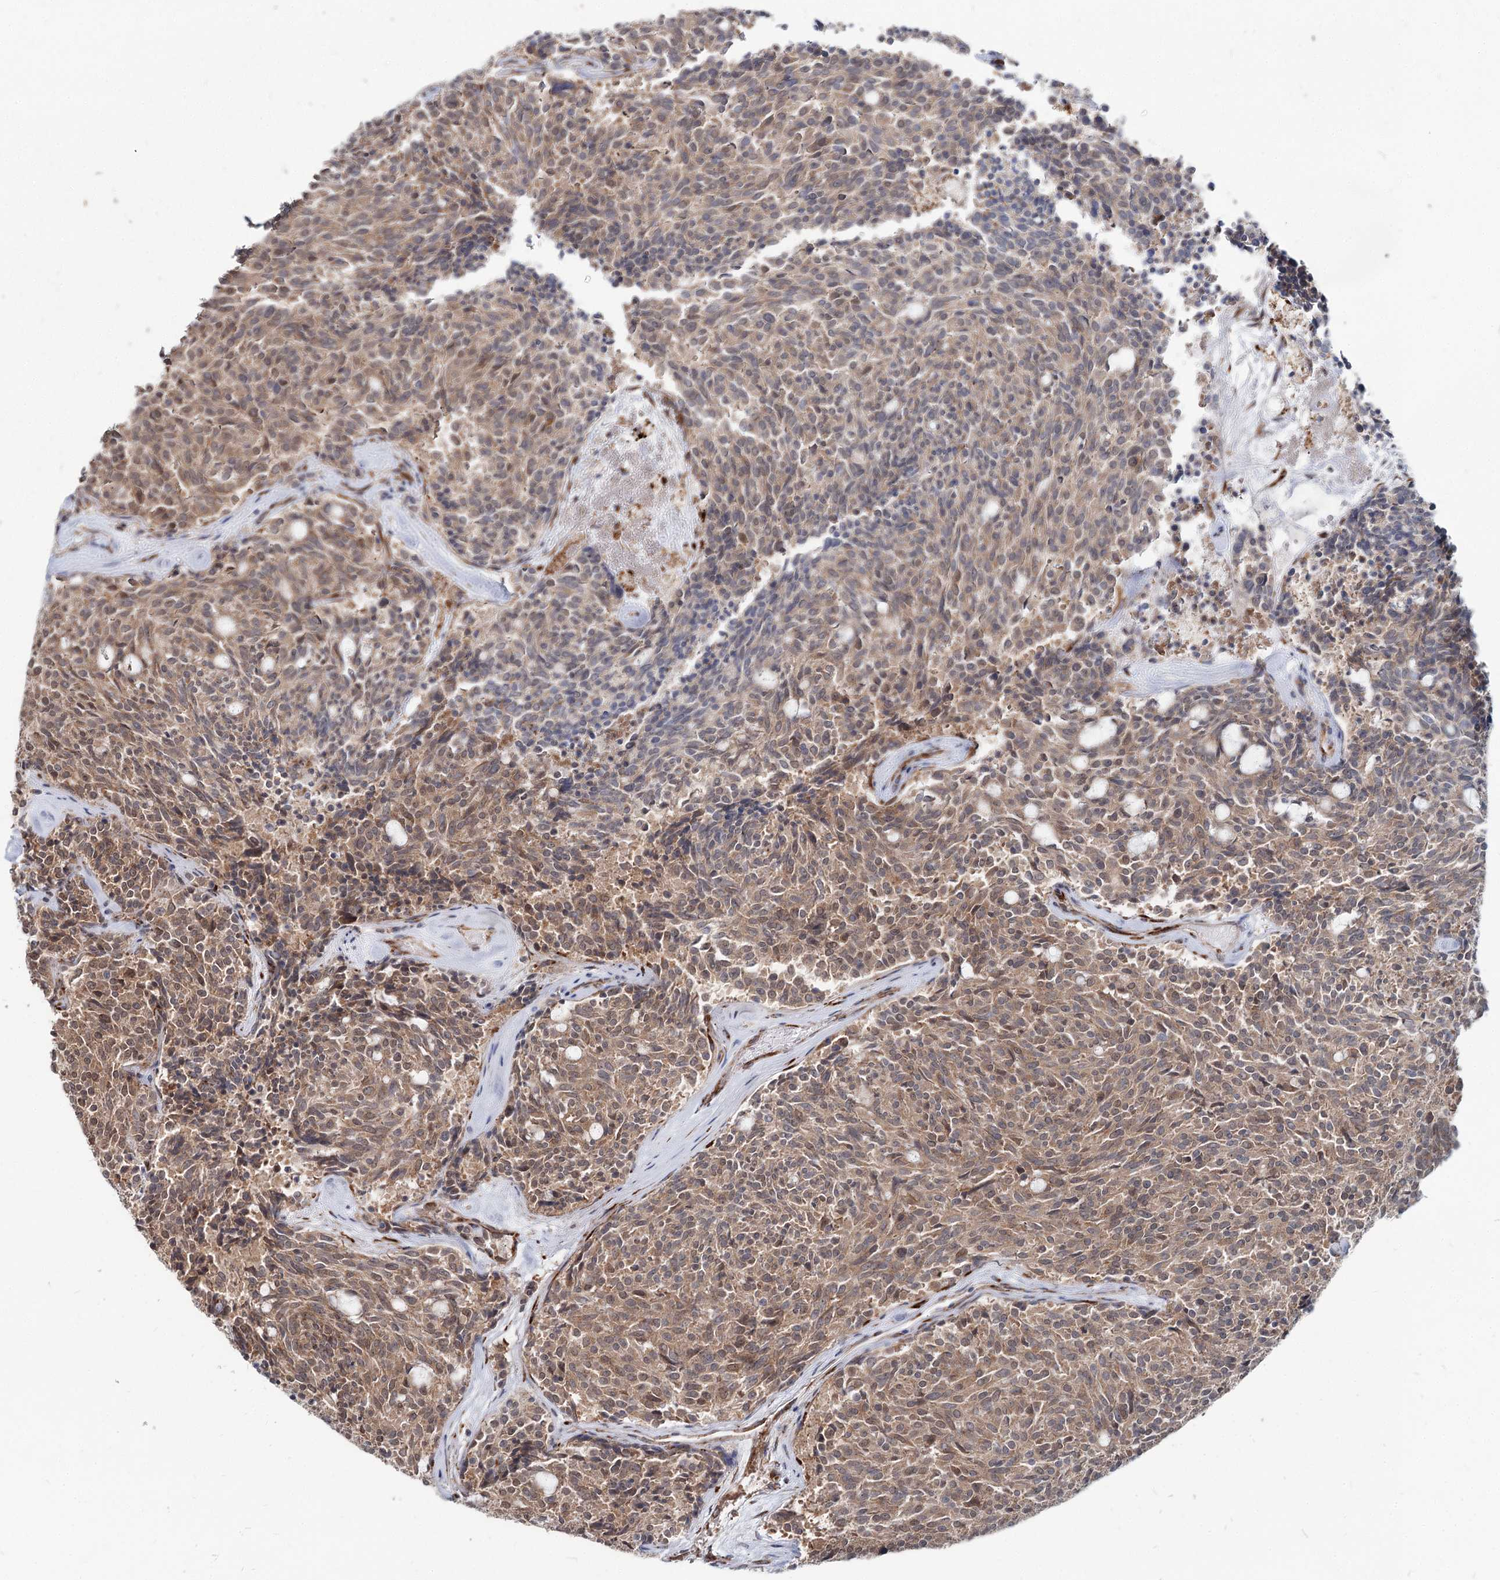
{"staining": {"intensity": "moderate", "quantity": ">75%", "location": "cytoplasmic/membranous"}, "tissue": "carcinoid", "cell_type": "Tumor cells", "image_type": "cancer", "snomed": [{"axis": "morphology", "description": "Carcinoid, malignant, NOS"}, {"axis": "topography", "description": "Pancreas"}], "caption": "IHC micrograph of human carcinoid (malignant) stained for a protein (brown), which shows medium levels of moderate cytoplasmic/membranous positivity in about >75% of tumor cells.", "gene": "SPART", "patient": {"sex": "female", "age": 54}}